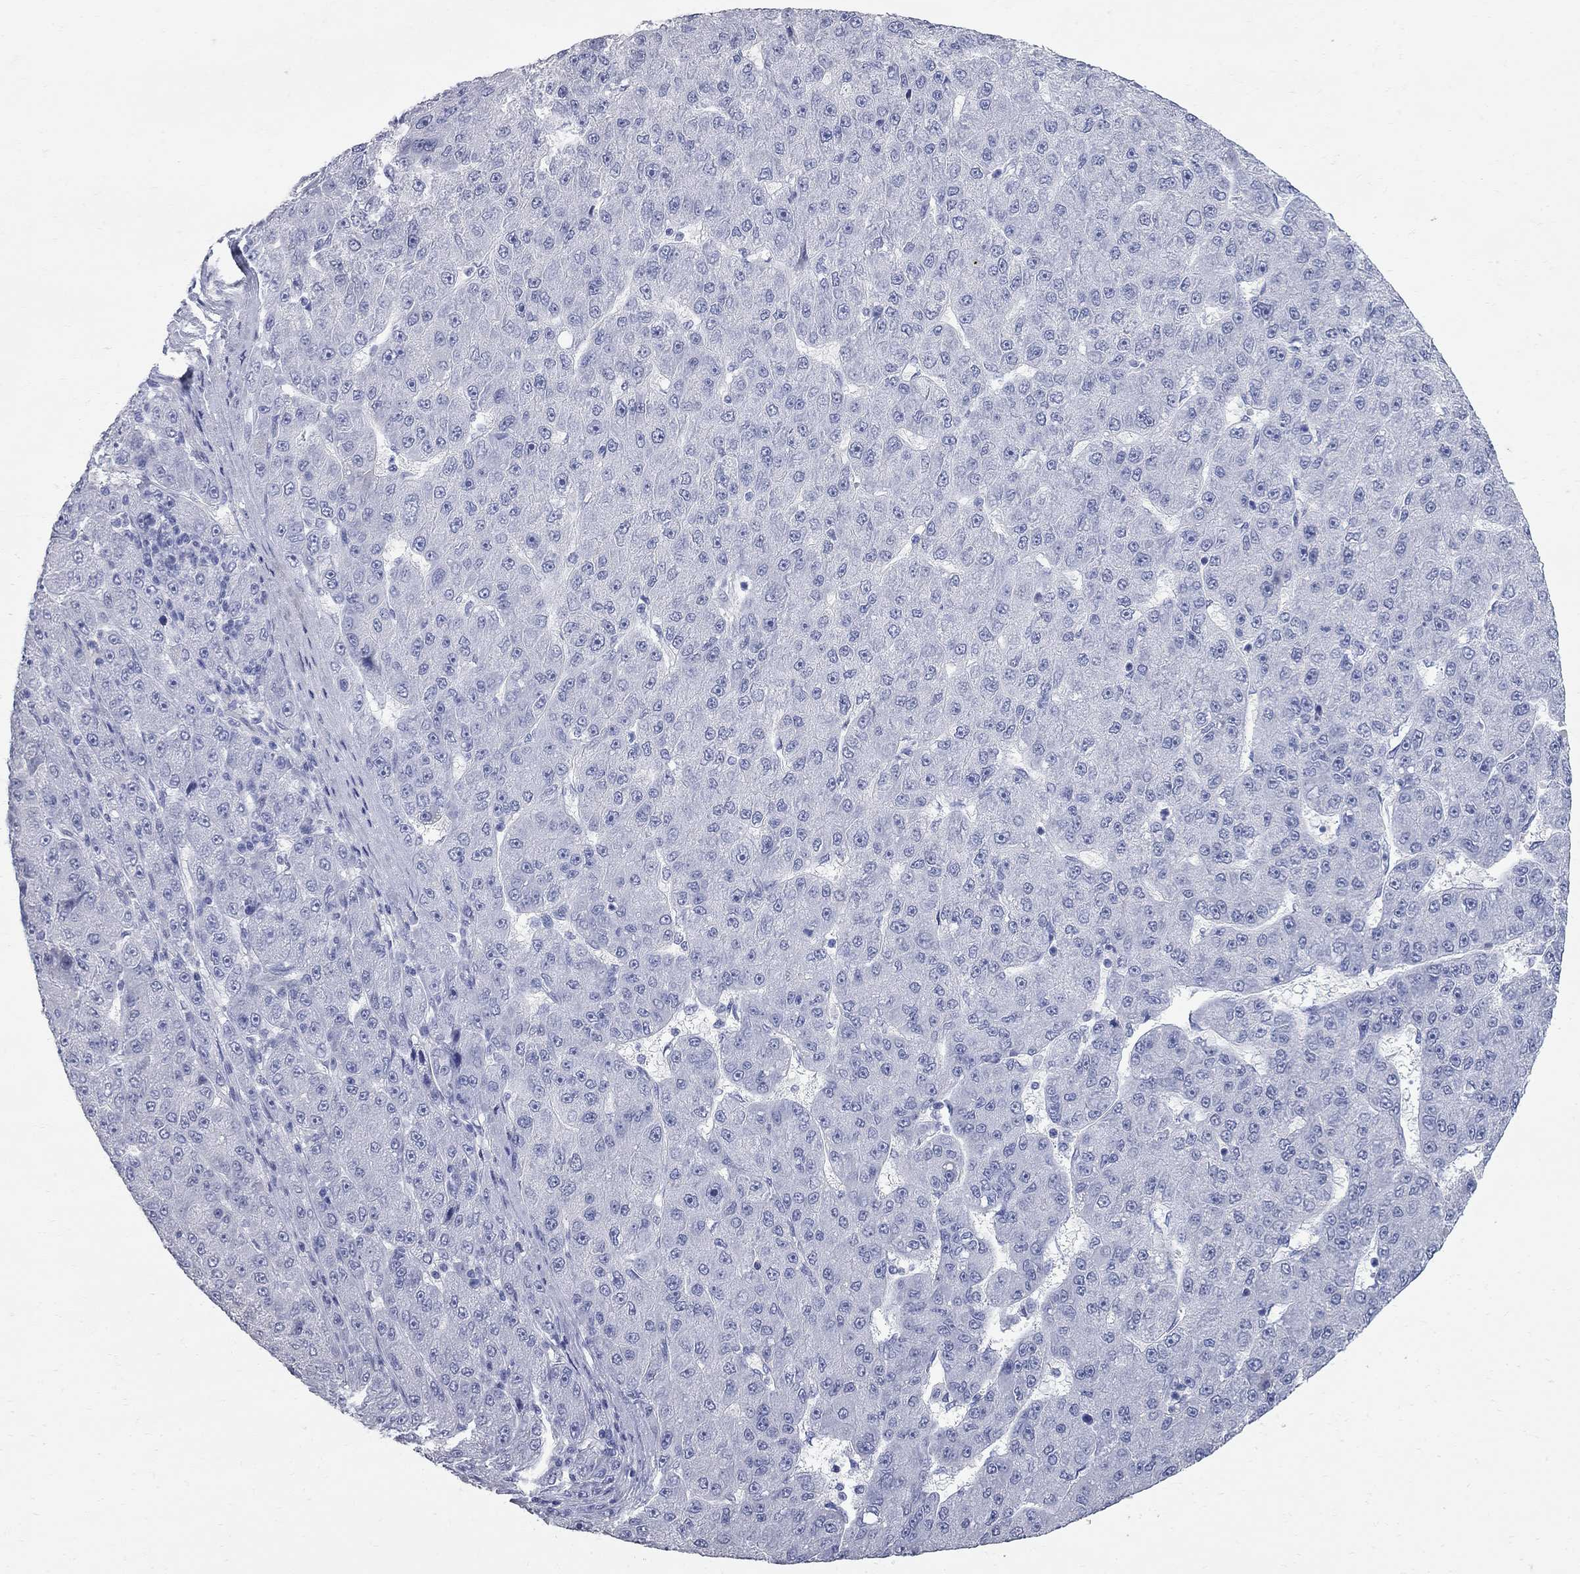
{"staining": {"intensity": "negative", "quantity": "none", "location": "none"}, "tissue": "liver cancer", "cell_type": "Tumor cells", "image_type": "cancer", "snomed": [{"axis": "morphology", "description": "Carcinoma, Hepatocellular, NOS"}, {"axis": "topography", "description": "Liver"}], "caption": "The IHC histopathology image has no significant expression in tumor cells of liver hepatocellular carcinoma tissue. (DAB immunohistochemistry visualized using brightfield microscopy, high magnification).", "gene": "BPIFB1", "patient": {"sex": "male", "age": 67}}